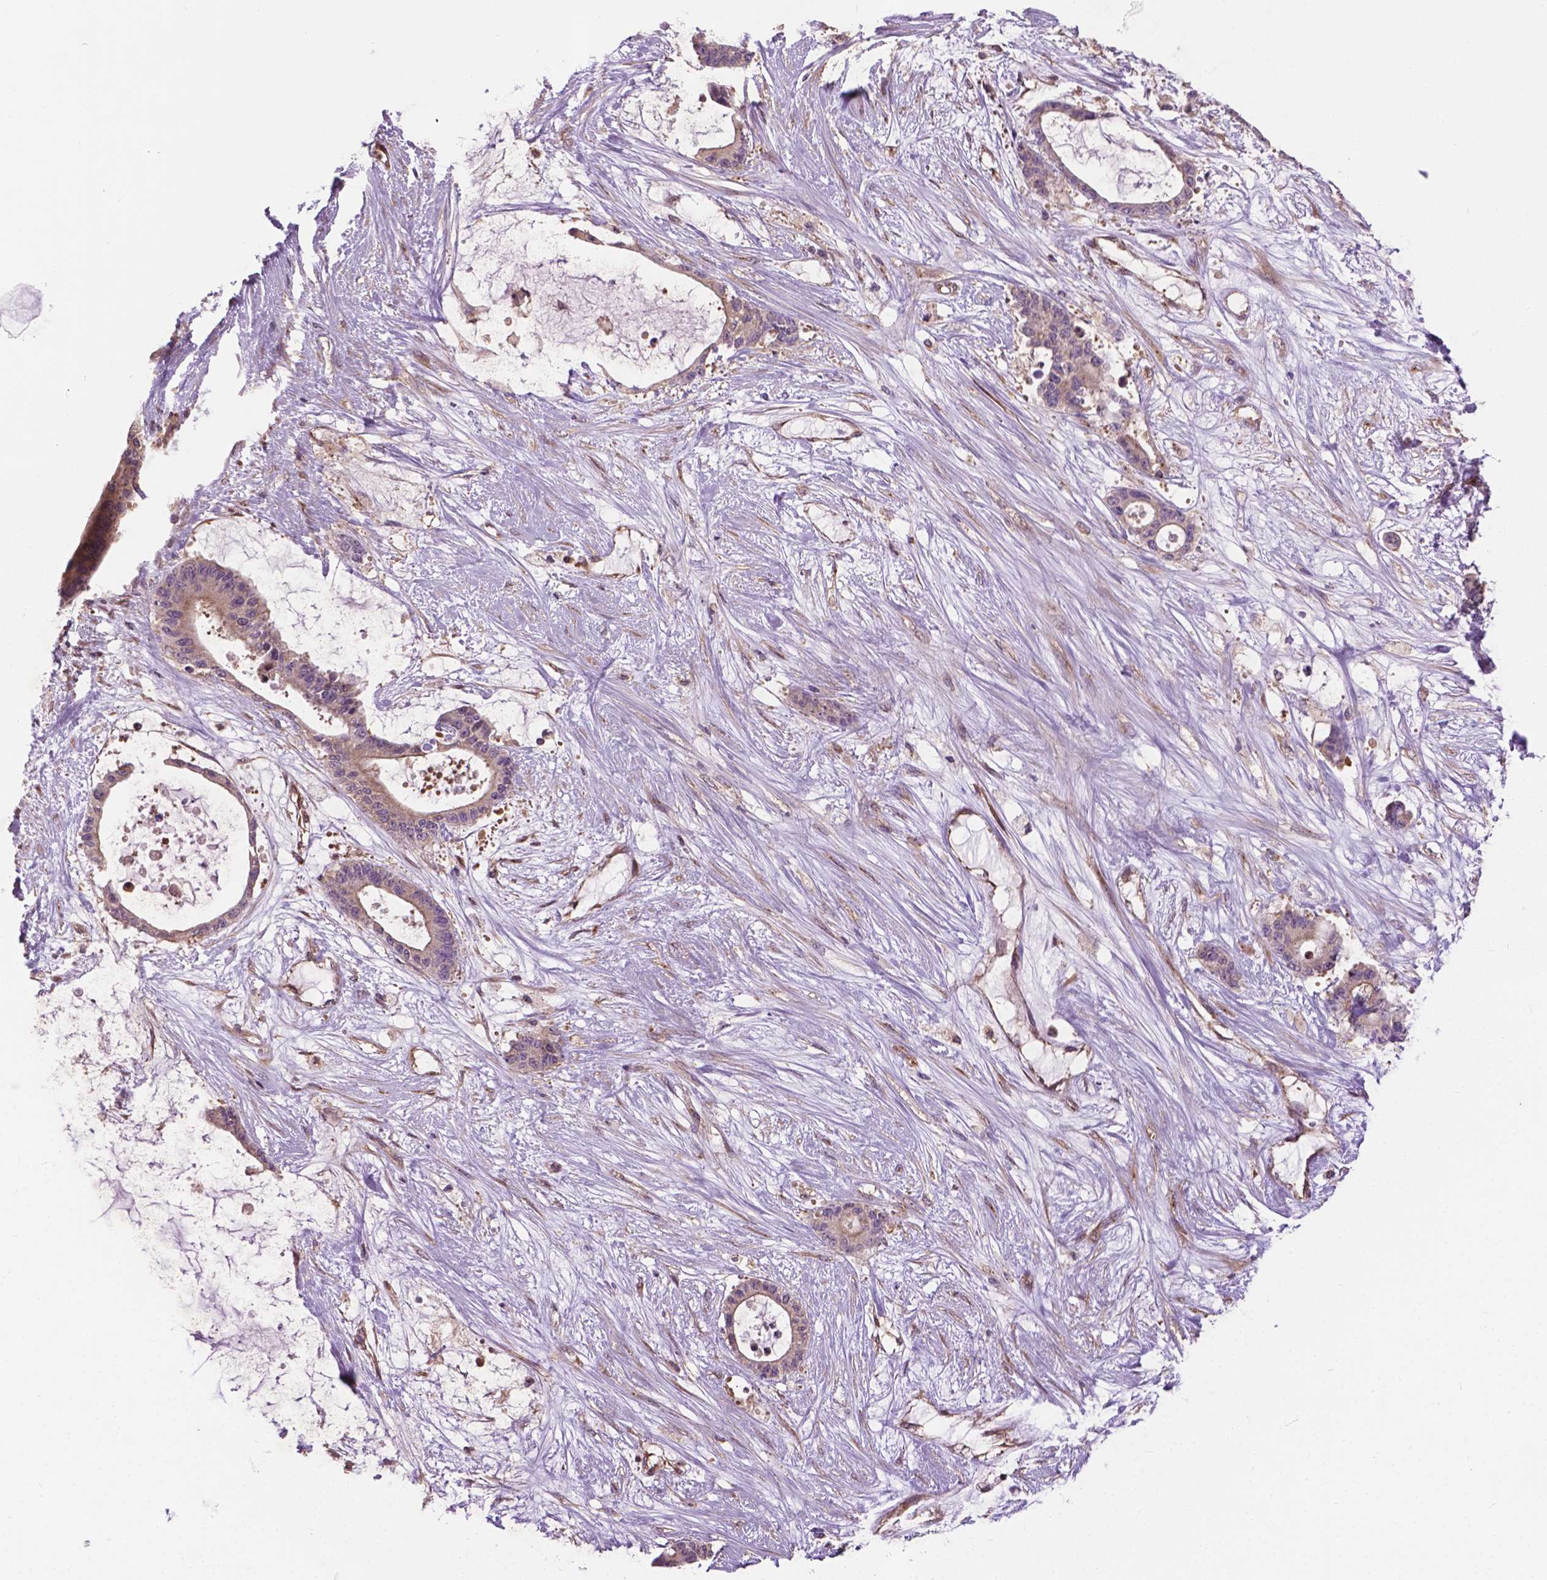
{"staining": {"intensity": "weak", "quantity": ">75%", "location": "cytoplasmic/membranous"}, "tissue": "liver cancer", "cell_type": "Tumor cells", "image_type": "cancer", "snomed": [{"axis": "morphology", "description": "Normal tissue, NOS"}, {"axis": "morphology", "description": "Cholangiocarcinoma"}, {"axis": "topography", "description": "Liver"}, {"axis": "topography", "description": "Peripheral nerve tissue"}], "caption": "The image demonstrates a brown stain indicating the presence of a protein in the cytoplasmic/membranous of tumor cells in liver cholangiocarcinoma.", "gene": "MZT1", "patient": {"sex": "female", "age": 73}}